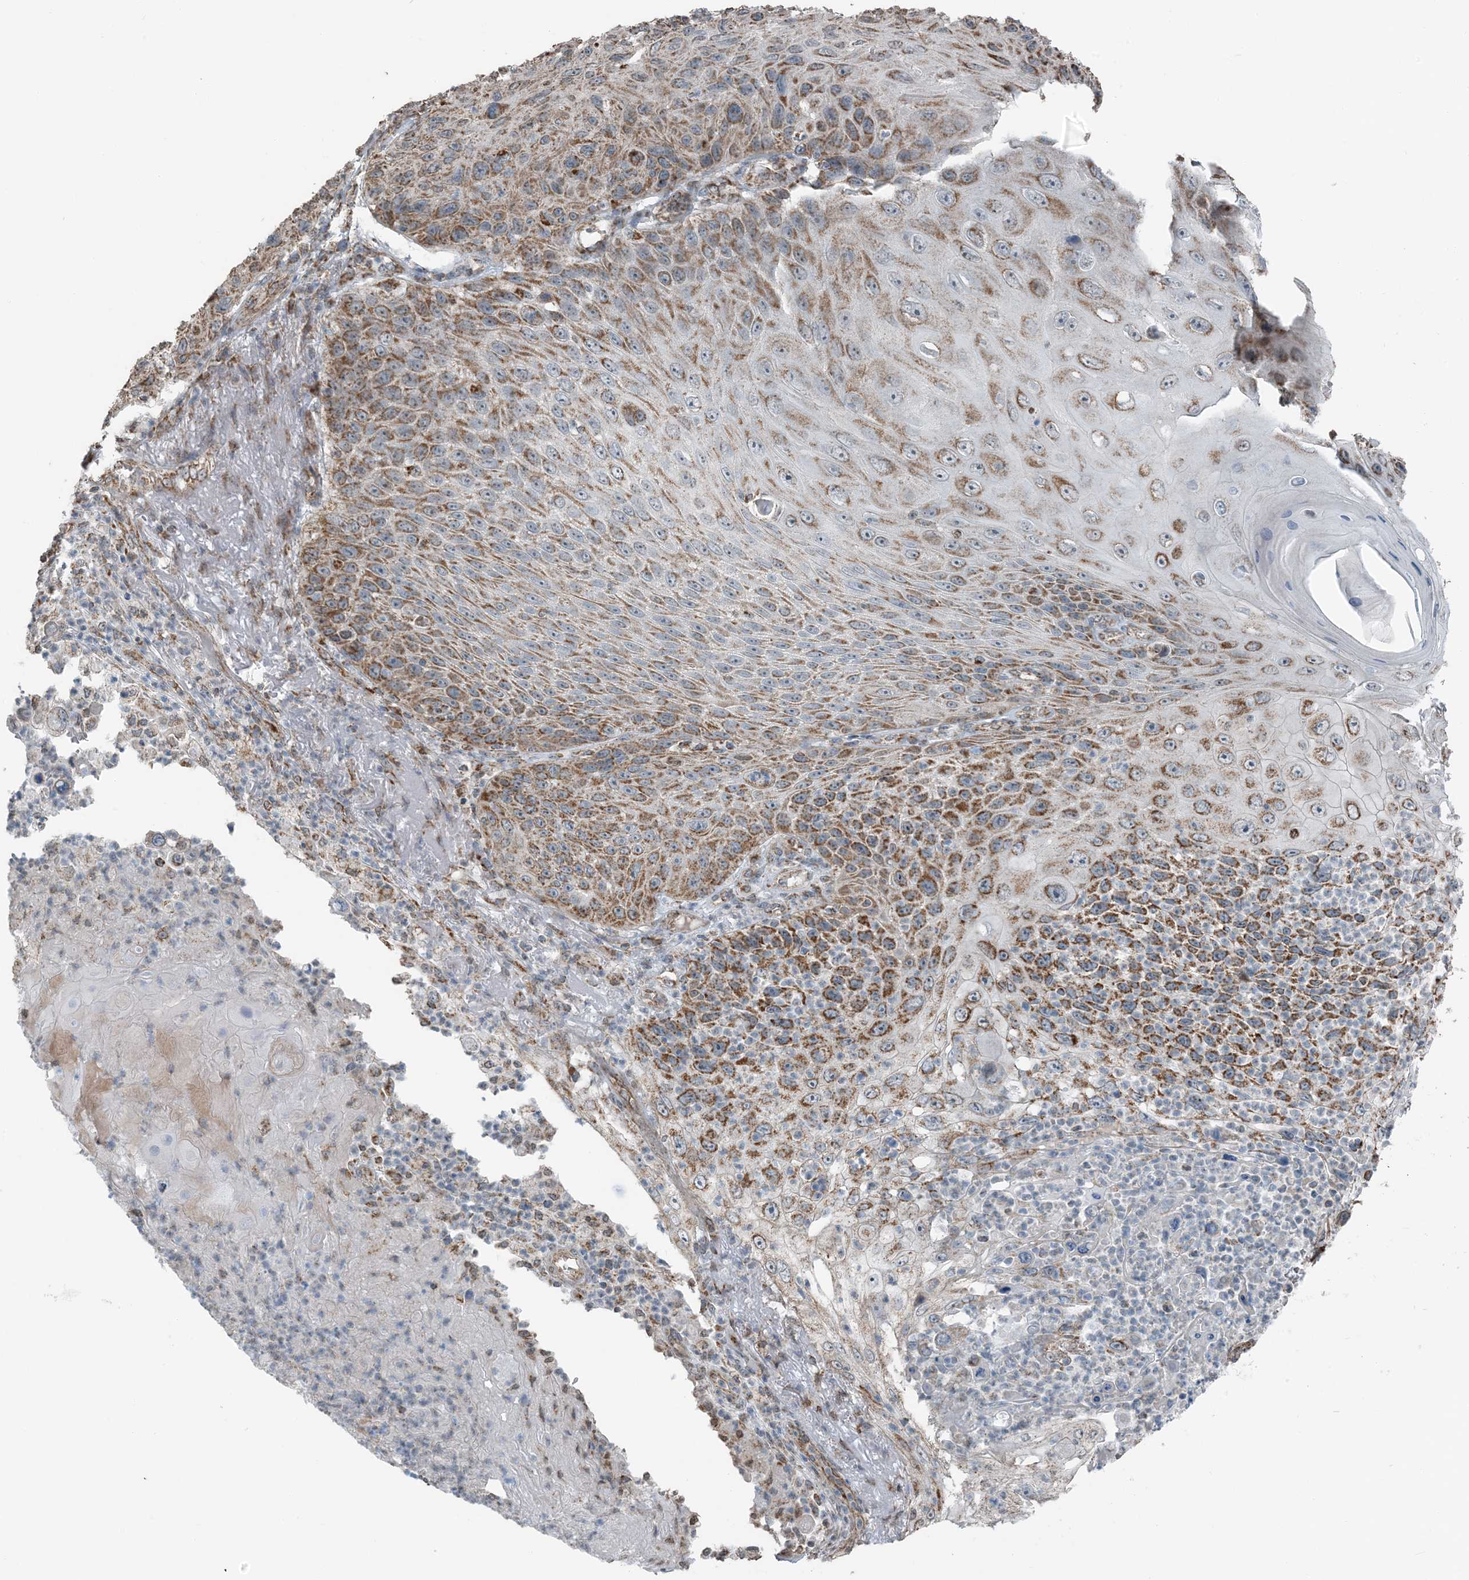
{"staining": {"intensity": "moderate", "quantity": ">75%", "location": "cytoplasmic/membranous"}, "tissue": "skin cancer", "cell_type": "Tumor cells", "image_type": "cancer", "snomed": [{"axis": "morphology", "description": "Squamous cell carcinoma, NOS"}, {"axis": "topography", "description": "Skin"}], "caption": "Brown immunohistochemical staining in skin squamous cell carcinoma reveals moderate cytoplasmic/membranous positivity in approximately >75% of tumor cells.", "gene": "PILRB", "patient": {"sex": "female", "age": 88}}